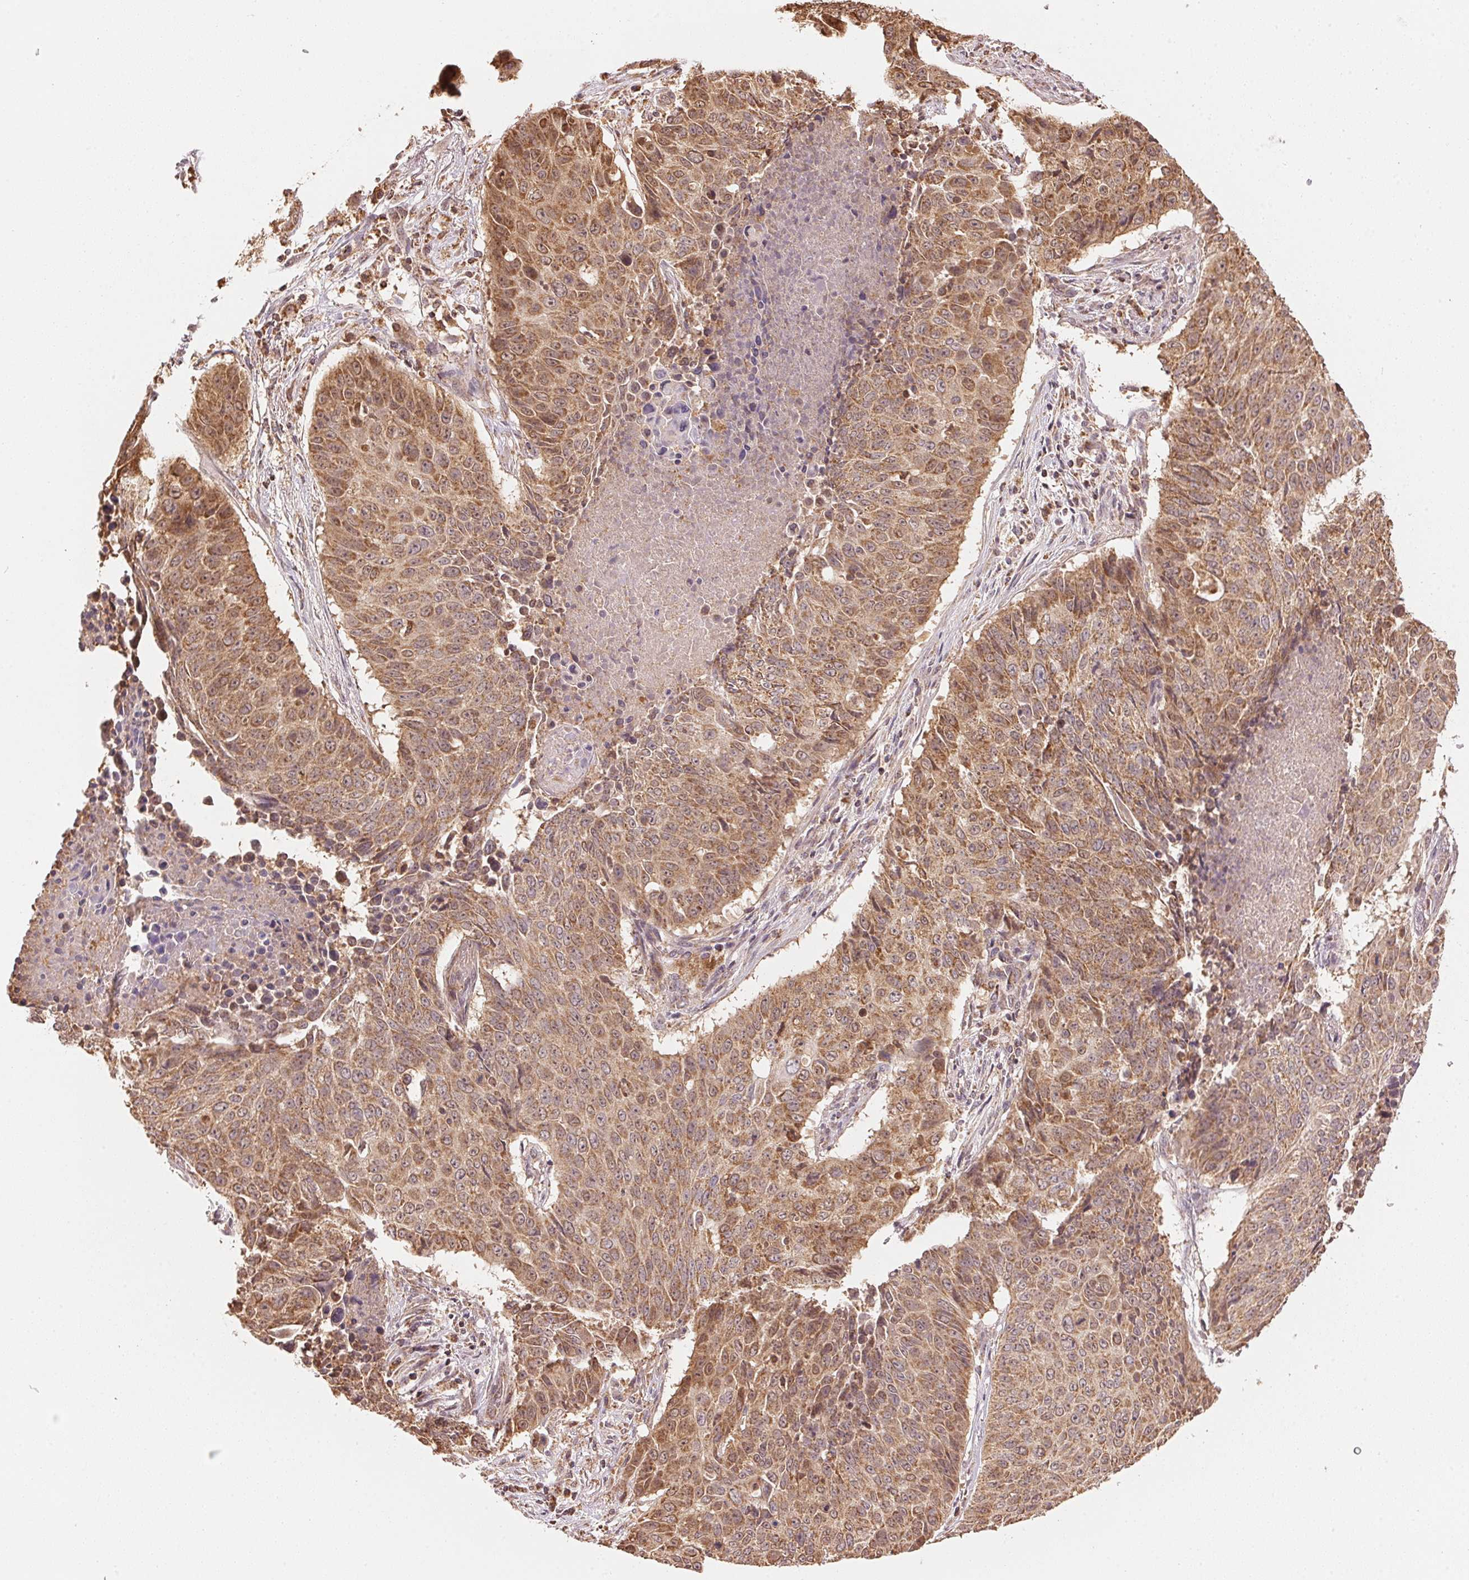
{"staining": {"intensity": "moderate", "quantity": ">75%", "location": "cytoplasmic/membranous"}, "tissue": "lung cancer", "cell_type": "Tumor cells", "image_type": "cancer", "snomed": [{"axis": "morphology", "description": "Normal tissue, NOS"}, {"axis": "morphology", "description": "Squamous cell carcinoma, NOS"}, {"axis": "topography", "description": "Bronchus"}, {"axis": "topography", "description": "Lung"}], "caption": "A micrograph of lung squamous cell carcinoma stained for a protein shows moderate cytoplasmic/membranous brown staining in tumor cells. The staining is performed using DAB (3,3'-diaminobenzidine) brown chromogen to label protein expression. The nuclei are counter-stained blue using hematoxylin.", "gene": "ARHGAP6", "patient": {"sex": "male", "age": 64}}